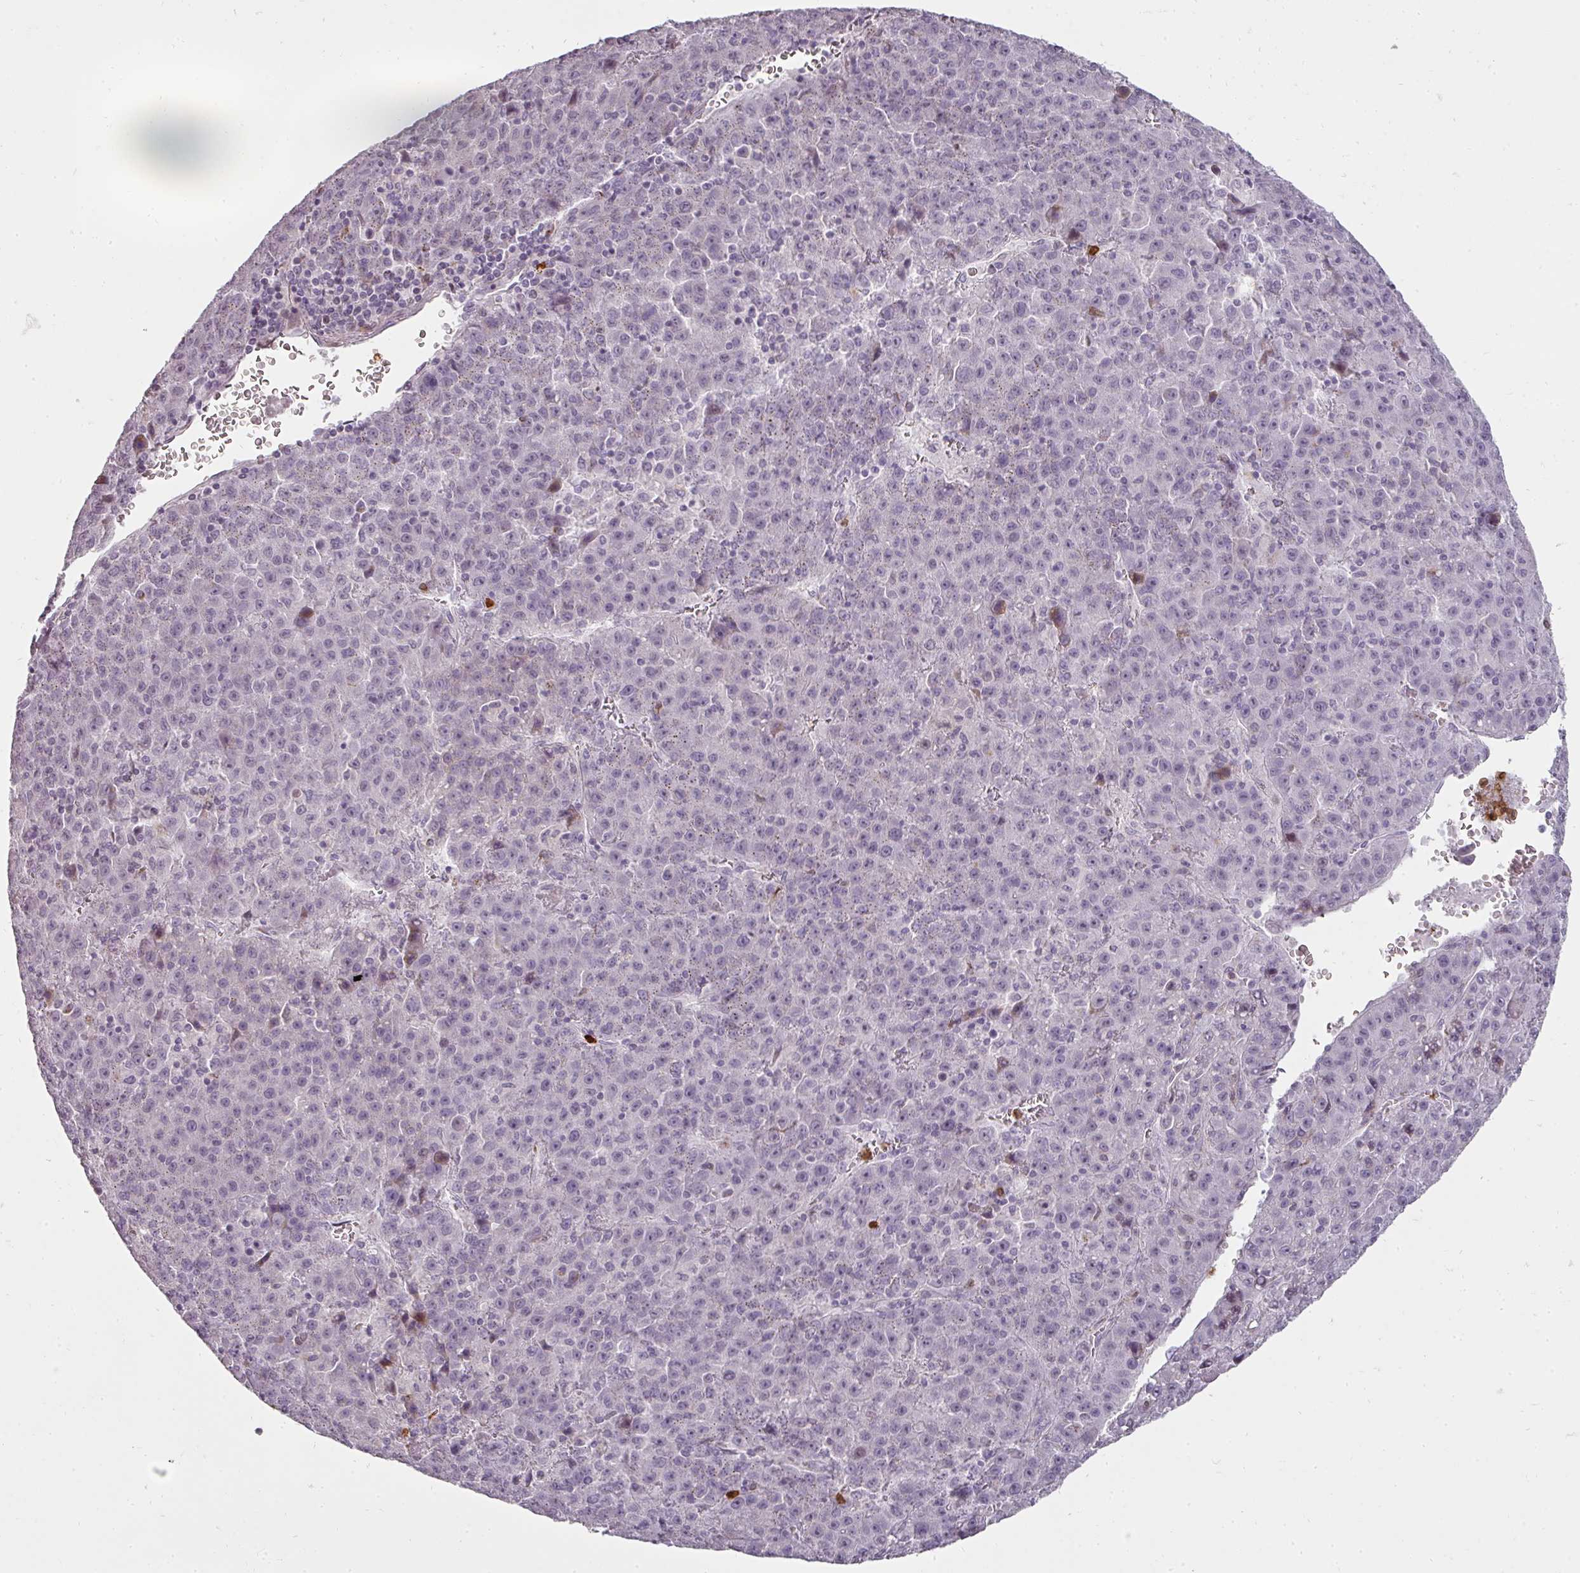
{"staining": {"intensity": "negative", "quantity": "none", "location": "none"}, "tissue": "liver cancer", "cell_type": "Tumor cells", "image_type": "cancer", "snomed": [{"axis": "morphology", "description": "Carcinoma, Hepatocellular, NOS"}, {"axis": "topography", "description": "Liver"}], "caption": "Immunohistochemical staining of hepatocellular carcinoma (liver) displays no significant expression in tumor cells.", "gene": "BIK", "patient": {"sex": "female", "age": 53}}